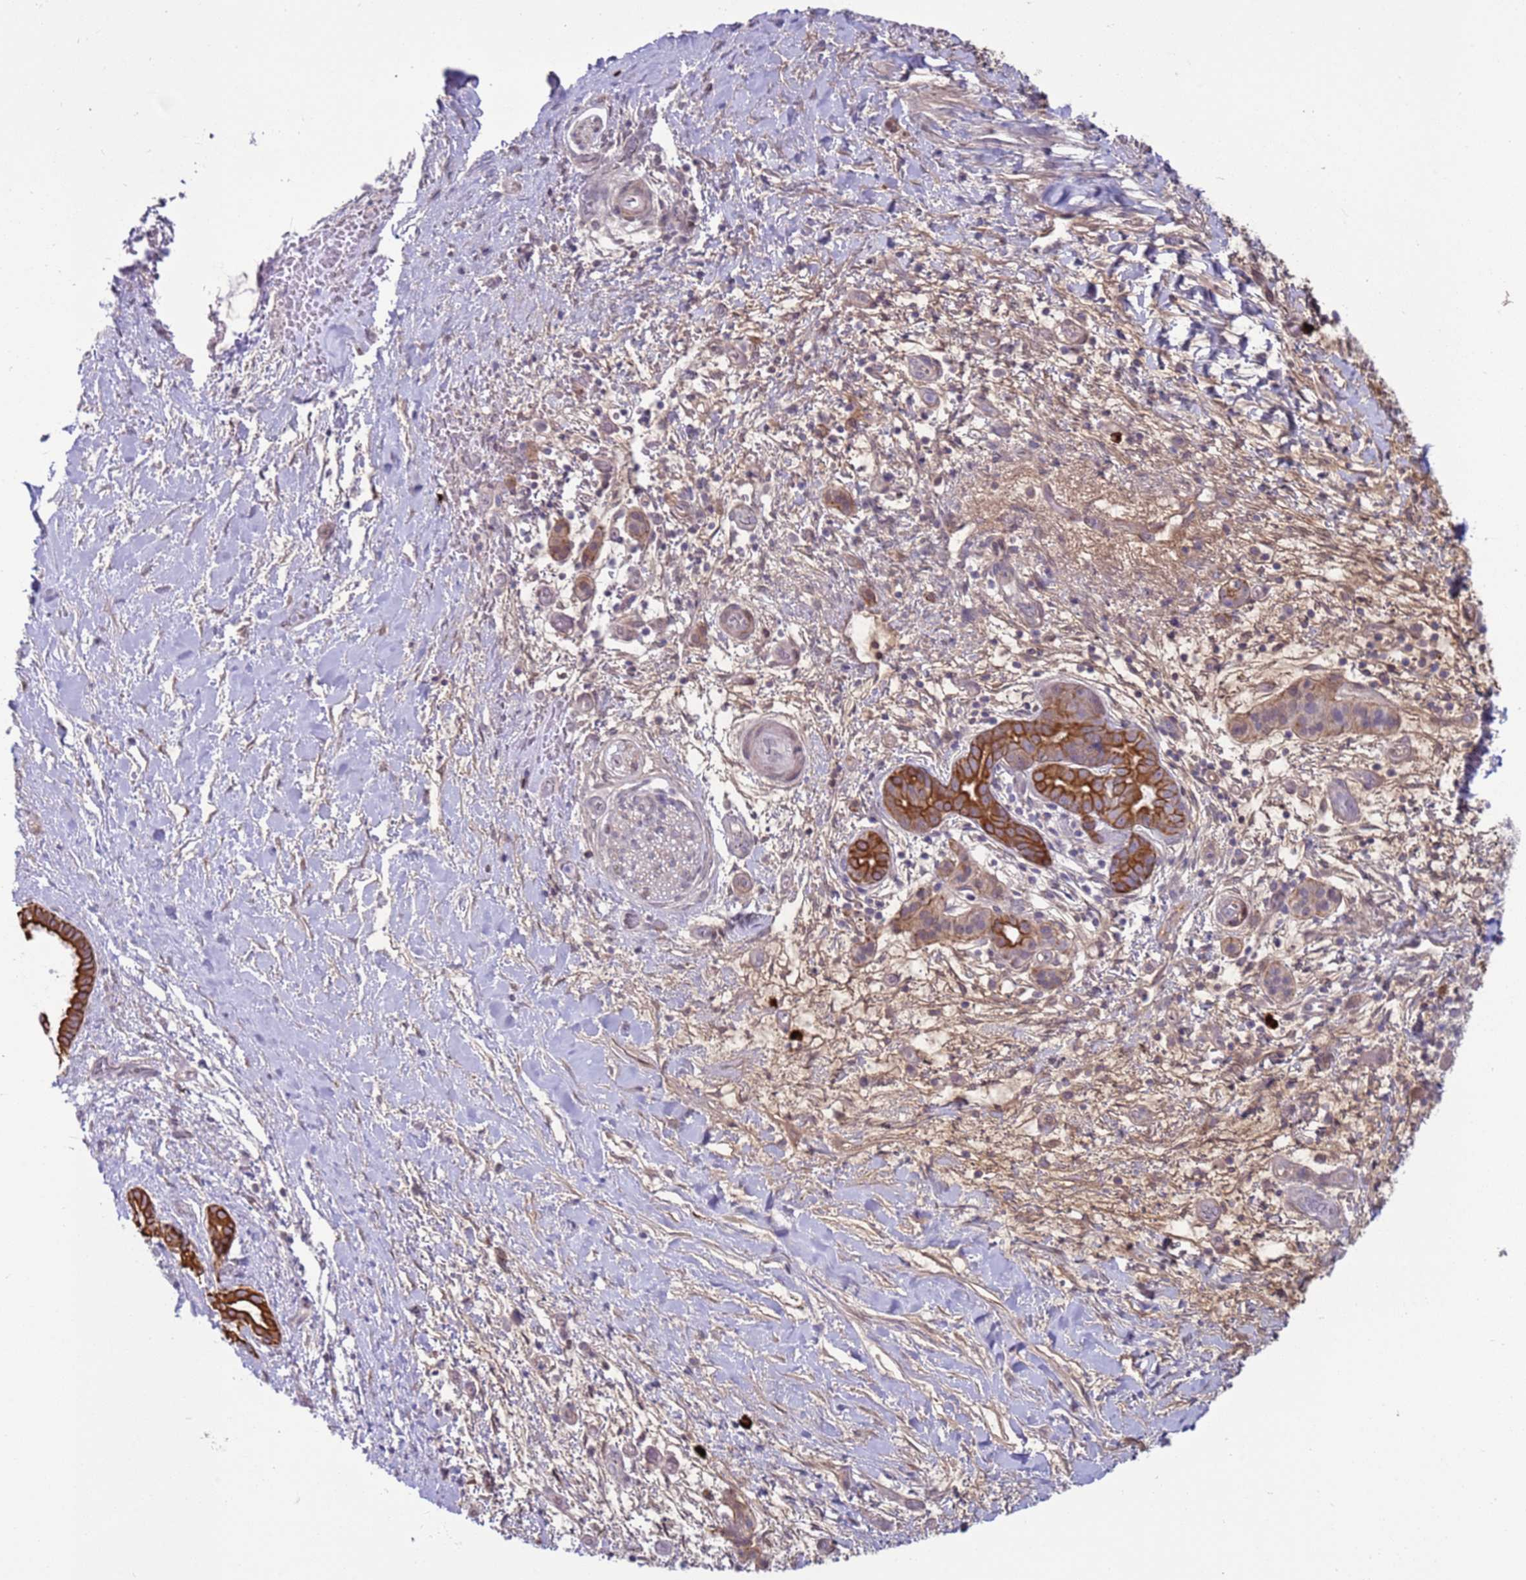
{"staining": {"intensity": "moderate", "quantity": ">75%", "location": "cytoplasmic/membranous"}, "tissue": "pancreatic cancer", "cell_type": "Tumor cells", "image_type": "cancer", "snomed": [{"axis": "morphology", "description": "Adenocarcinoma, NOS"}, {"axis": "topography", "description": "Pancreas"}], "caption": "About >75% of tumor cells in human pancreatic cancer (adenocarcinoma) demonstrate moderate cytoplasmic/membranous protein positivity as visualized by brown immunohistochemical staining.", "gene": "NPAP1", "patient": {"sex": "male", "age": 68}}